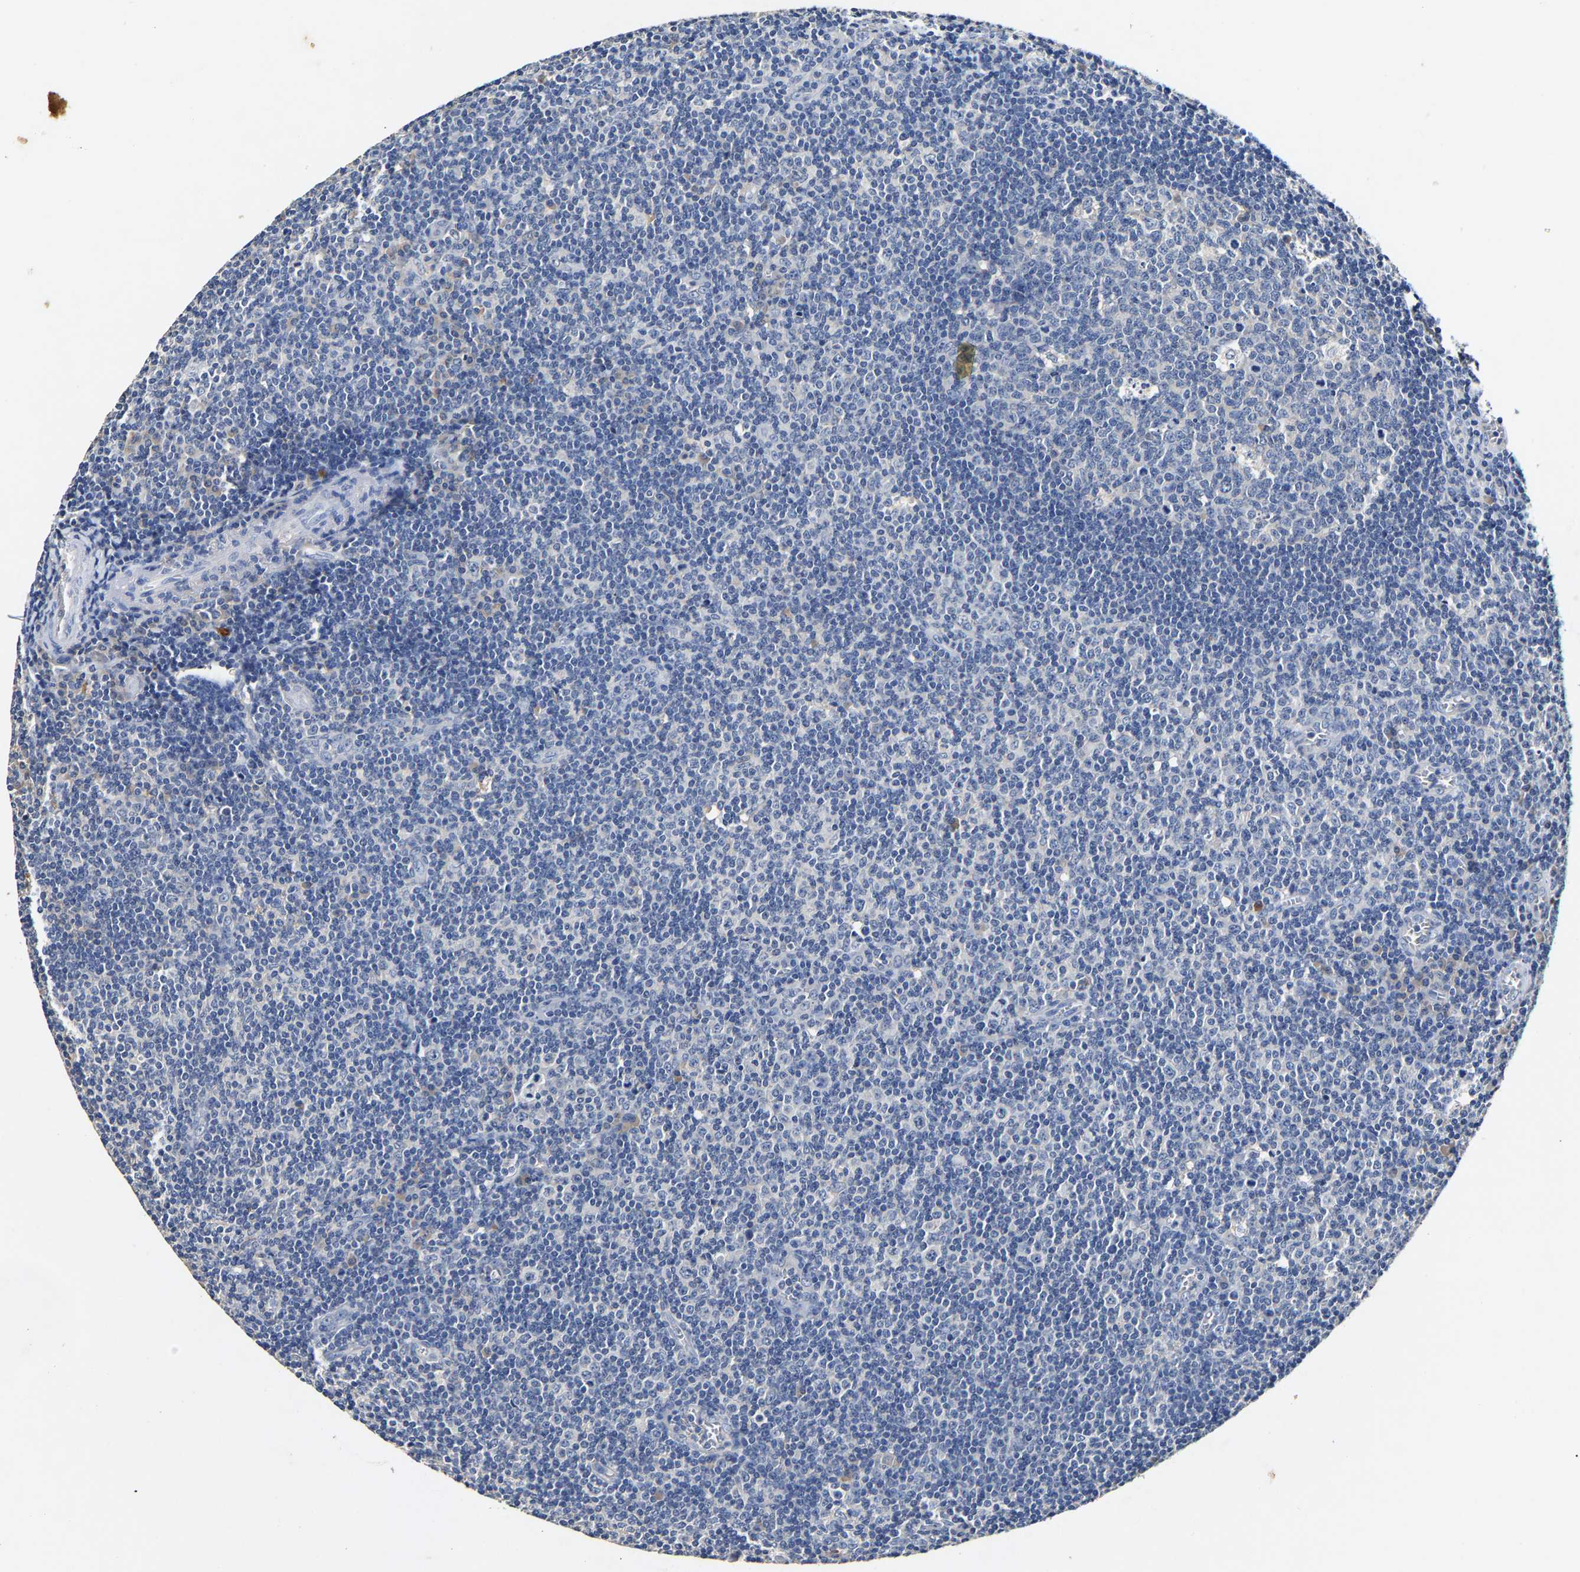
{"staining": {"intensity": "negative", "quantity": "none", "location": "none"}, "tissue": "tonsil", "cell_type": "Germinal center cells", "image_type": "normal", "snomed": [{"axis": "morphology", "description": "Normal tissue, NOS"}, {"axis": "topography", "description": "Tonsil"}], "caption": "This is a photomicrograph of IHC staining of benign tonsil, which shows no staining in germinal center cells. (DAB (3,3'-diaminobenzidine) IHC with hematoxylin counter stain).", "gene": "SLCO2B1", "patient": {"sex": "male", "age": 37}}